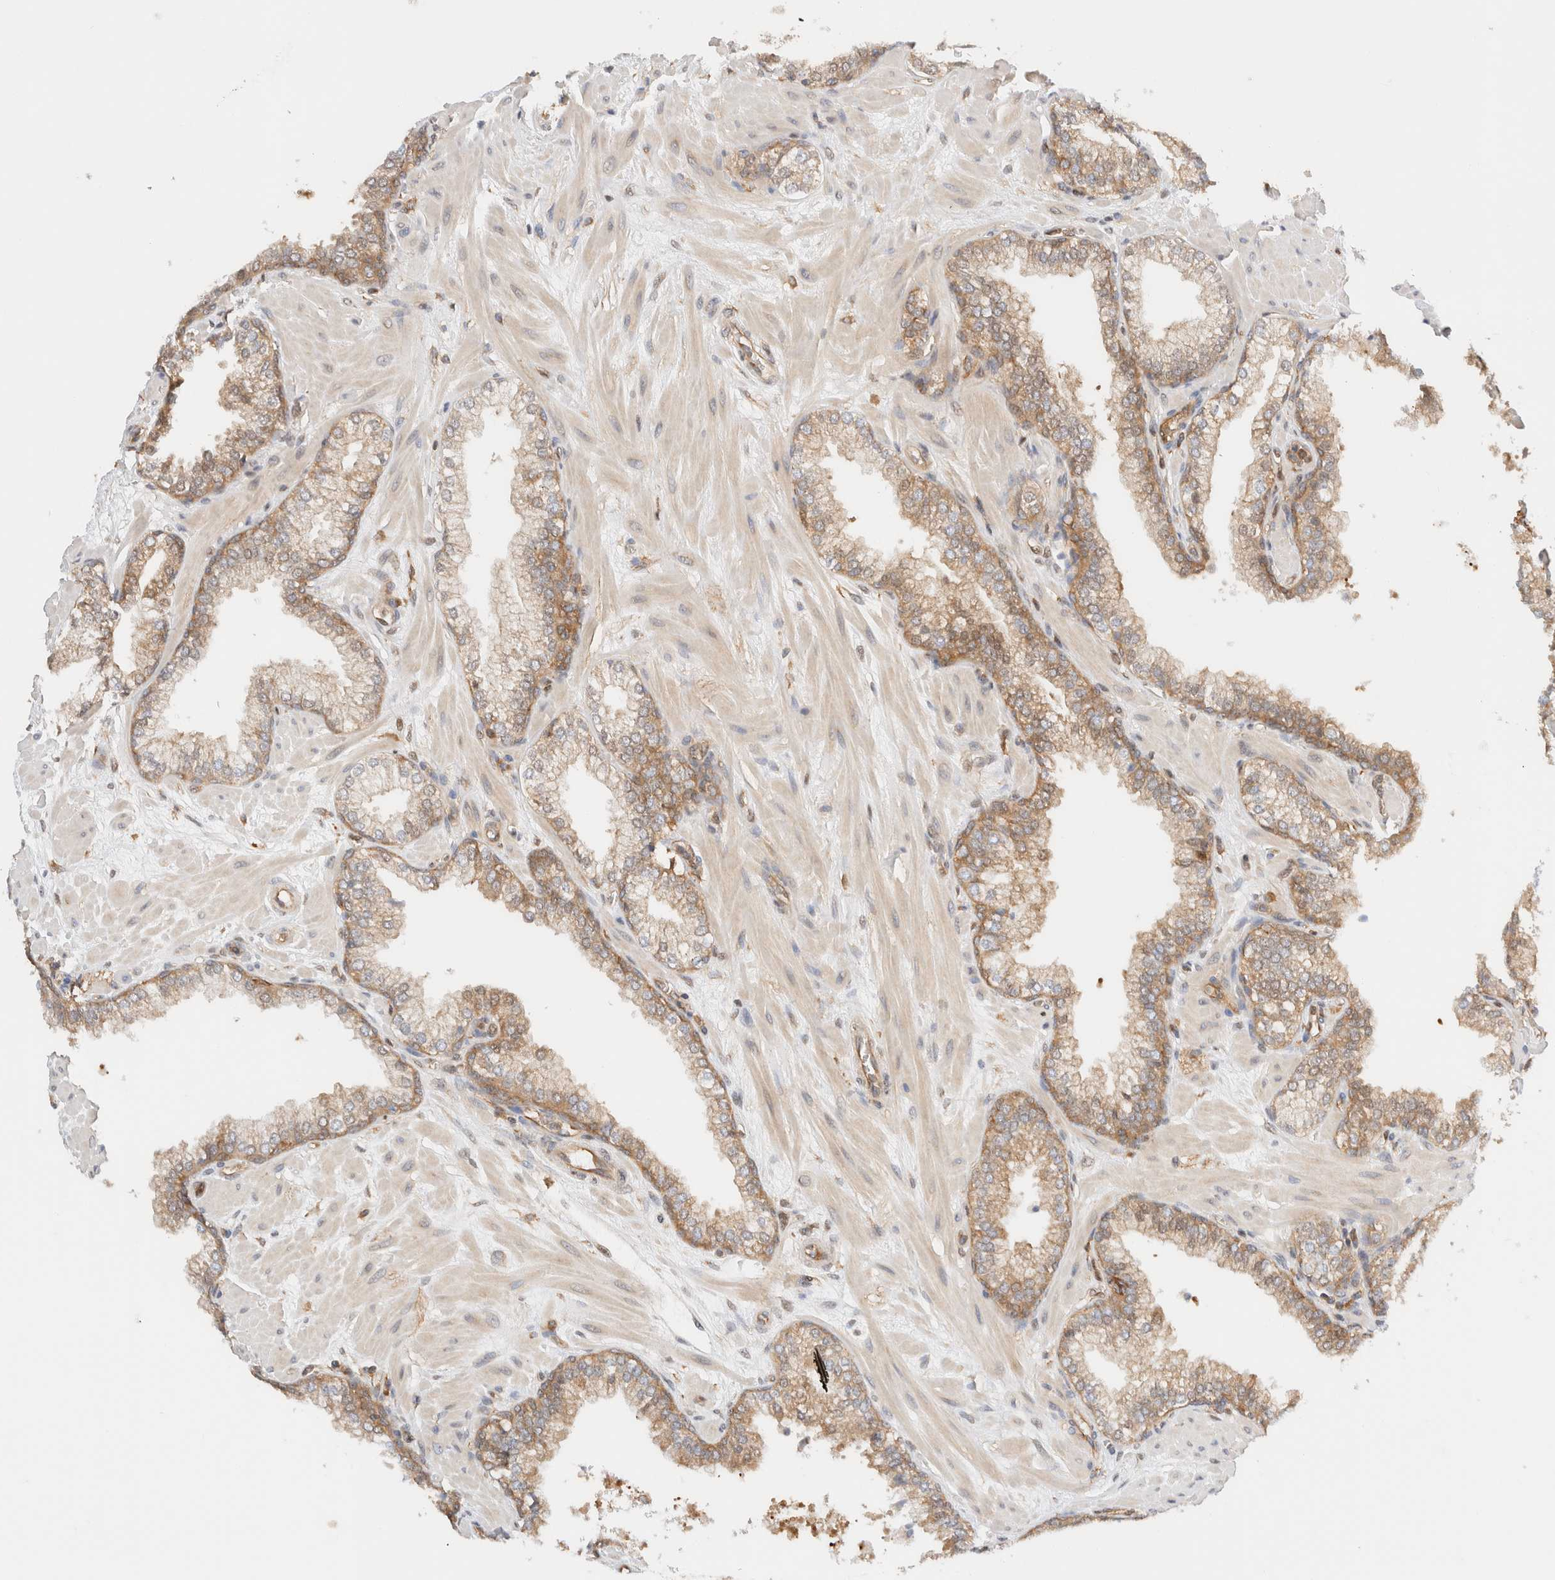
{"staining": {"intensity": "moderate", "quantity": ">75%", "location": "cytoplasmic/membranous"}, "tissue": "prostate", "cell_type": "Glandular cells", "image_type": "normal", "snomed": [{"axis": "morphology", "description": "Normal tissue, NOS"}, {"axis": "morphology", "description": "Urothelial carcinoma, Low grade"}, {"axis": "topography", "description": "Urinary bladder"}, {"axis": "topography", "description": "Prostate"}], "caption": "Human prostate stained for a protein (brown) demonstrates moderate cytoplasmic/membranous positive staining in approximately >75% of glandular cells.", "gene": "RABEP1", "patient": {"sex": "male", "age": 60}}